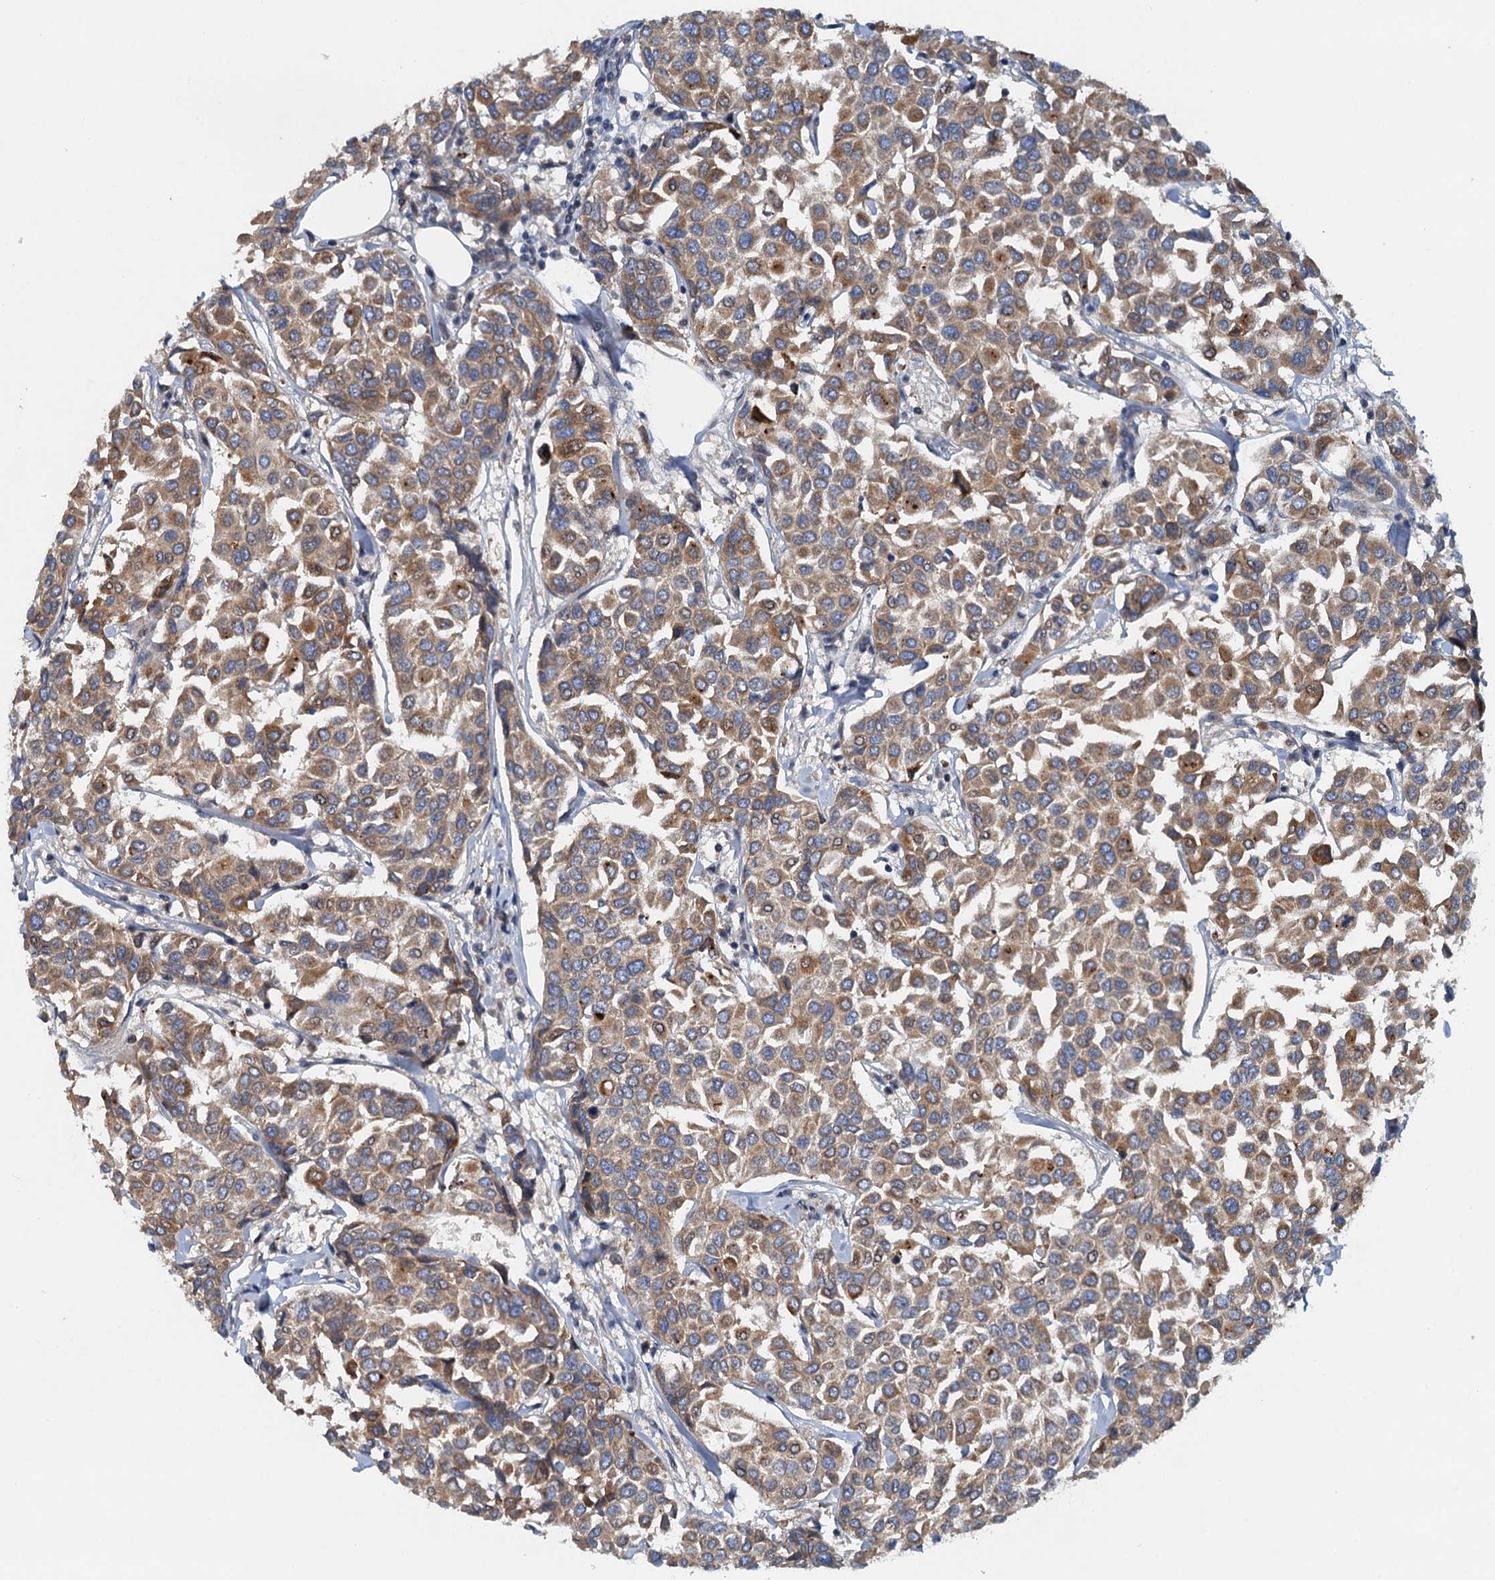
{"staining": {"intensity": "moderate", "quantity": ">75%", "location": "cytoplasmic/membranous"}, "tissue": "breast cancer", "cell_type": "Tumor cells", "image_type": "cancer", "snomed": [{"axis": "morphology", "description": "Duct carcinoma"}, {"axis": "topography", "description": "Breast"}], "caption": "Immunohistochemistry image of infiltrating ductal carcinoma (breast) stained for a protein (brown), which demonstrates medium levels of moderate cytoplasmic/membranous staining in approximately >75% of tumor cells.", "gene": "NBEA", "patient": {"sex": "female", "age": 55}}